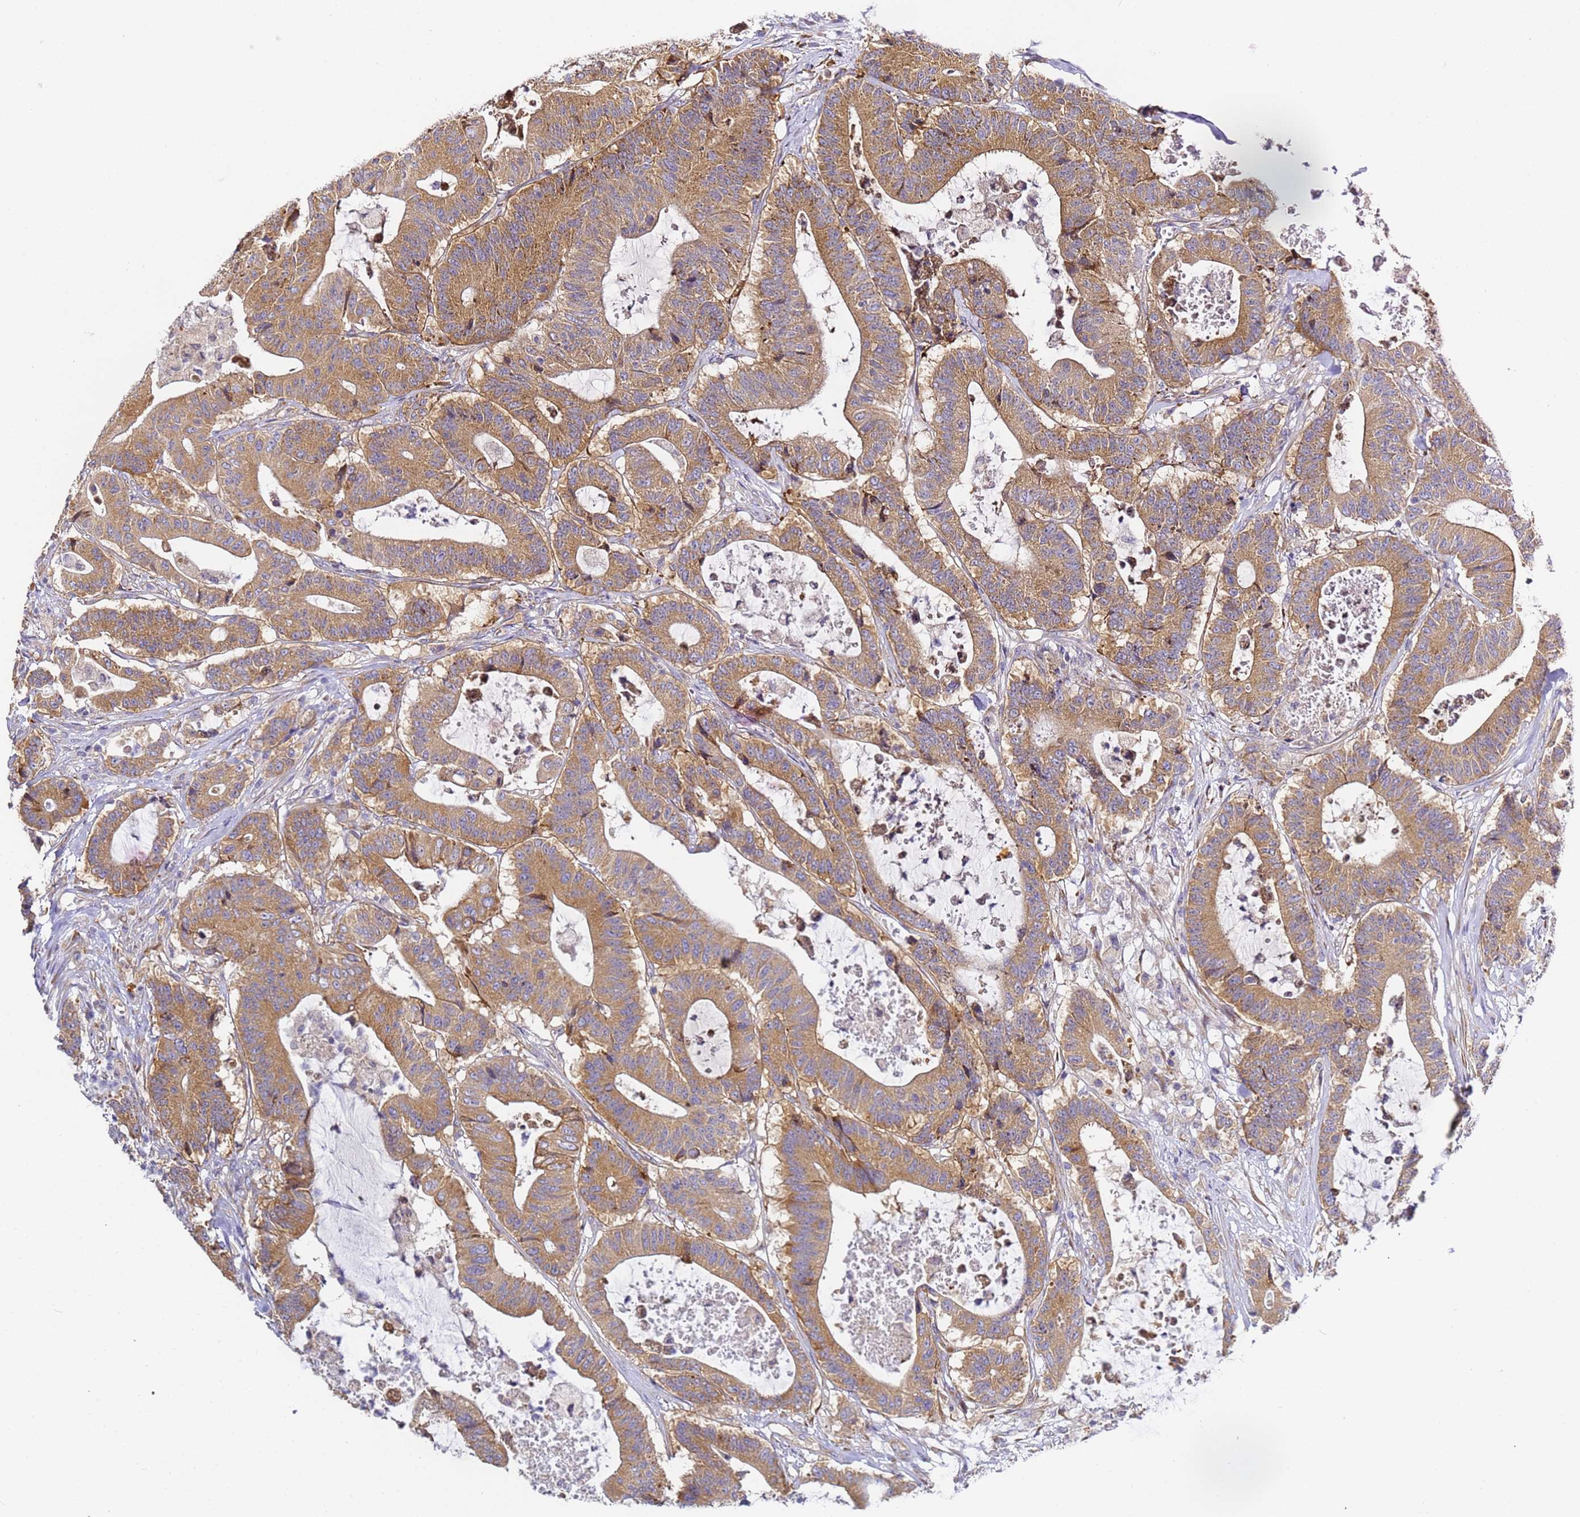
{"staining": {"intensity": "moderate", "quantity": ">75%", "location": "cytoplasmic/membranous"}, "tissue": "colorectal cancer", "cell_type": "Tumor cells", "image_type": "cancer", "snomed": [{"axis": "morphology", "description": "Adenocarcinoma, NOS"}, {"axis": "topography", "description": "Colon"}], "caption": "Immunohistochemical staining of human colorectal cancer shows medium levels of moderate cytoplasmic/membranous protein expression in approximately >75% of tumor cells.", "gene": "RPL13A", "patient": {"sex": "female", "age": 84}}